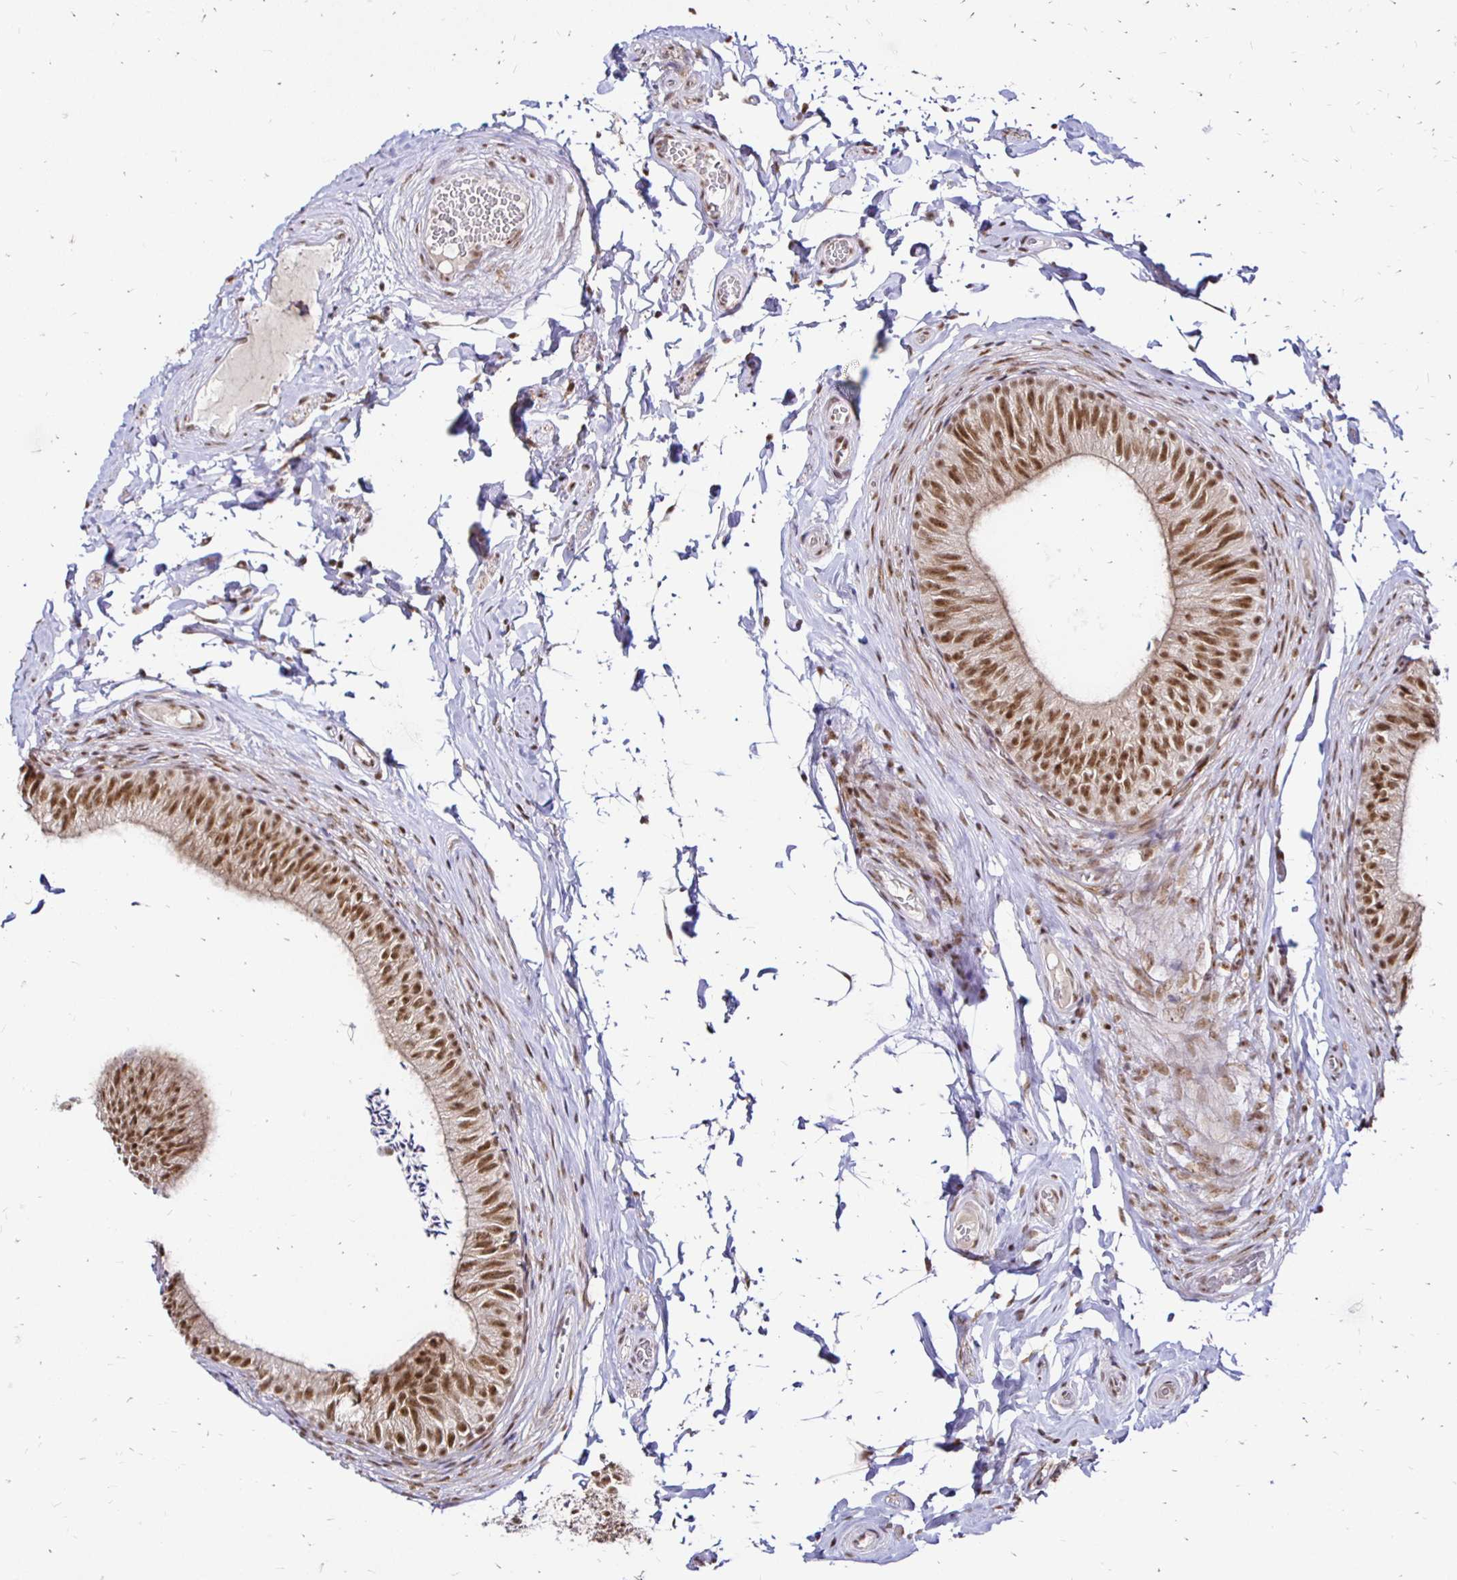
{"staining": {"intensity": "moderate", "quantity": ">75%", "location": "nuclear"}, "tissue": "epididymis", "cell_type": "Glandular cells", "image_type": "normal", "snomed": [{"axis": "morphology", "description": "Normal tissue, NOS"}, {"axis": "topography", "description": "Epididymis, spermatic cord, NOS"}, {"axis": "topography", "description": "Epididymis"}, {"axis": "topography", "description": "Peripheral nerve tissue"}], "caption": "Moderate nuclear protein expression is present in approximately >75% of glandular cells in epididymis.", "gene": "SIN3A", "patient": {"sex": "male", "age": 29}}